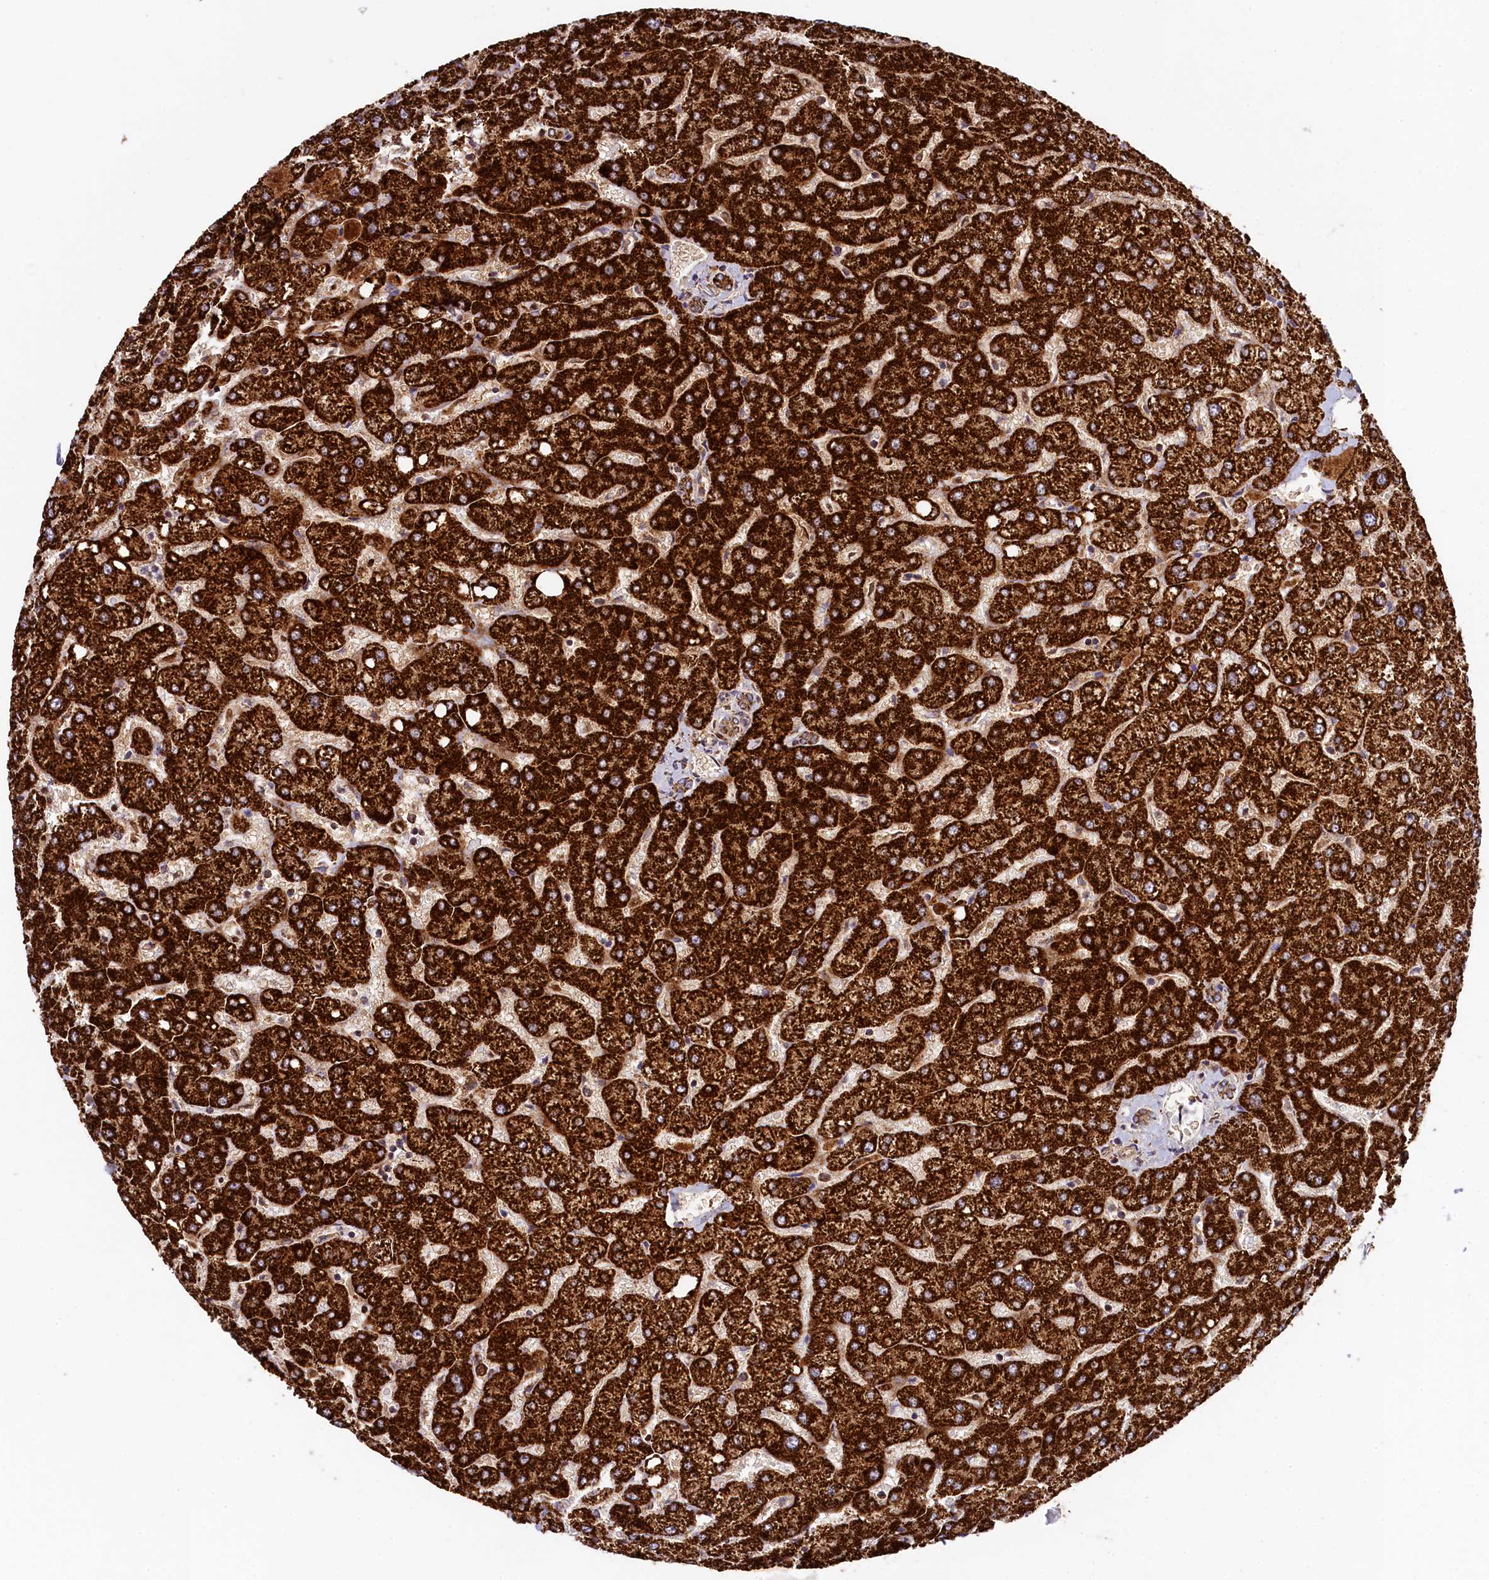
{"staining": {"intensity": "strong", "quantity": ">75%", "location": "cytoplasmic/membranous"}, "tissue": "liver", "cell_type": "Cholangiocytes", "image_type": "normal", "snomed": [{"axis": "morphology", "description": "Normal tissue, NOS"}, {"axis": "topography", "description": "Liver"}], "caption": "IHC photomicrograph of normal liver stained for a protein (brown), which reveals high levels of strong cytoplasmic/membranous positivity in approximately >75% of cholangiocytes.", "gene": "CLYBL", "patient": {"sex": "female", "age": 54}}